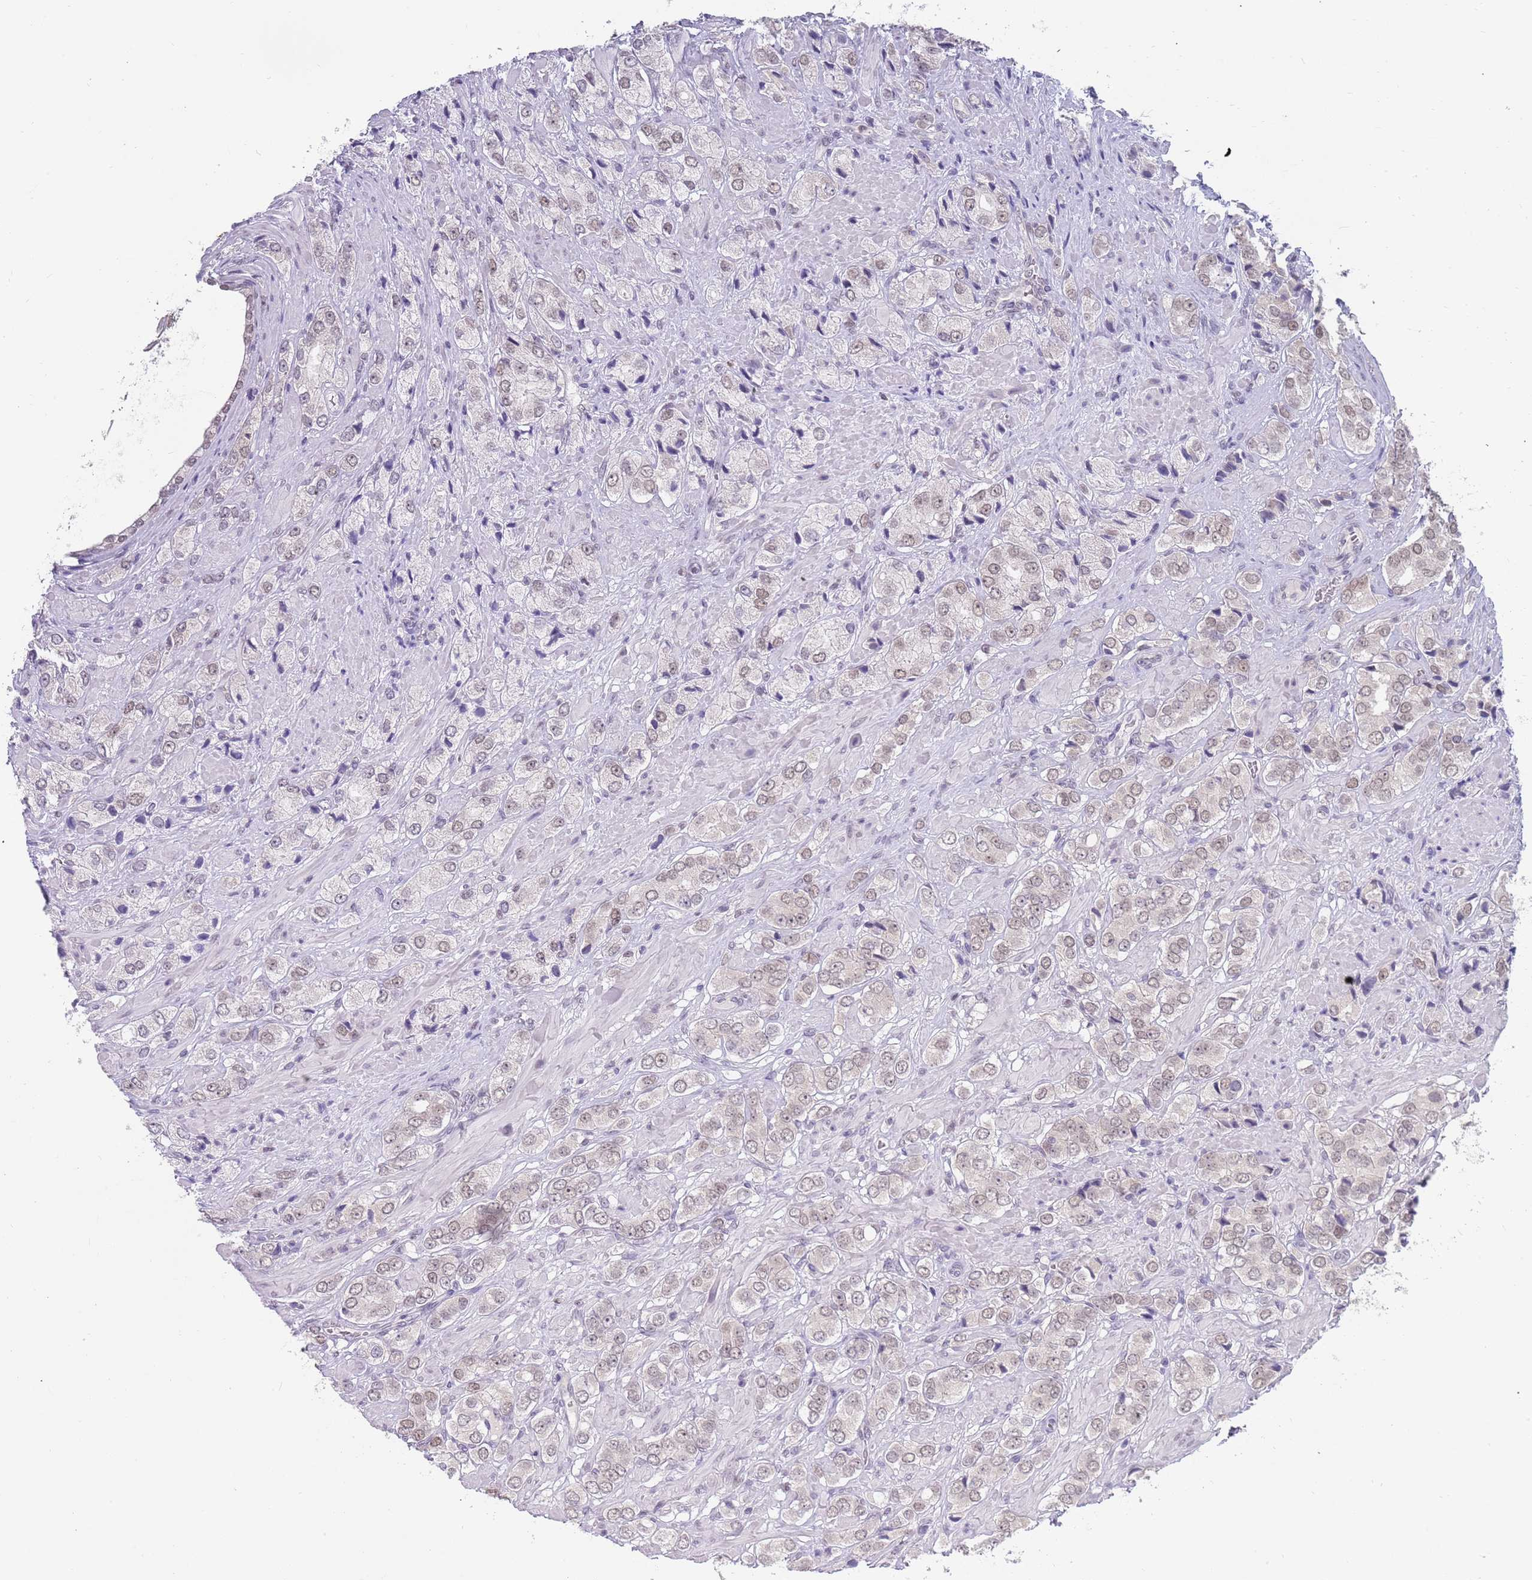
{"staining": {"intensity": "weak", "quantity": "25%-75%", "location": "nuclear"}, "tissue": "prostate cancer", "cell_type": "Tumor cells", "image_type": "cancer", "snomed": [{"axis": "morphology", "description": "Adenocarcinoma, High grade"}, {"axis": "topography", "description": "Prostate and seminal vesicle, NOS"}], "caption": "Immunohistochemistry of human prostate high-grade adenocarcinoma shows low levels of weak nuclear expression in about 25%-75% of tumor cells.", "gene": "SEPHS2", "patient": {"sex": "male", "age": 64}}